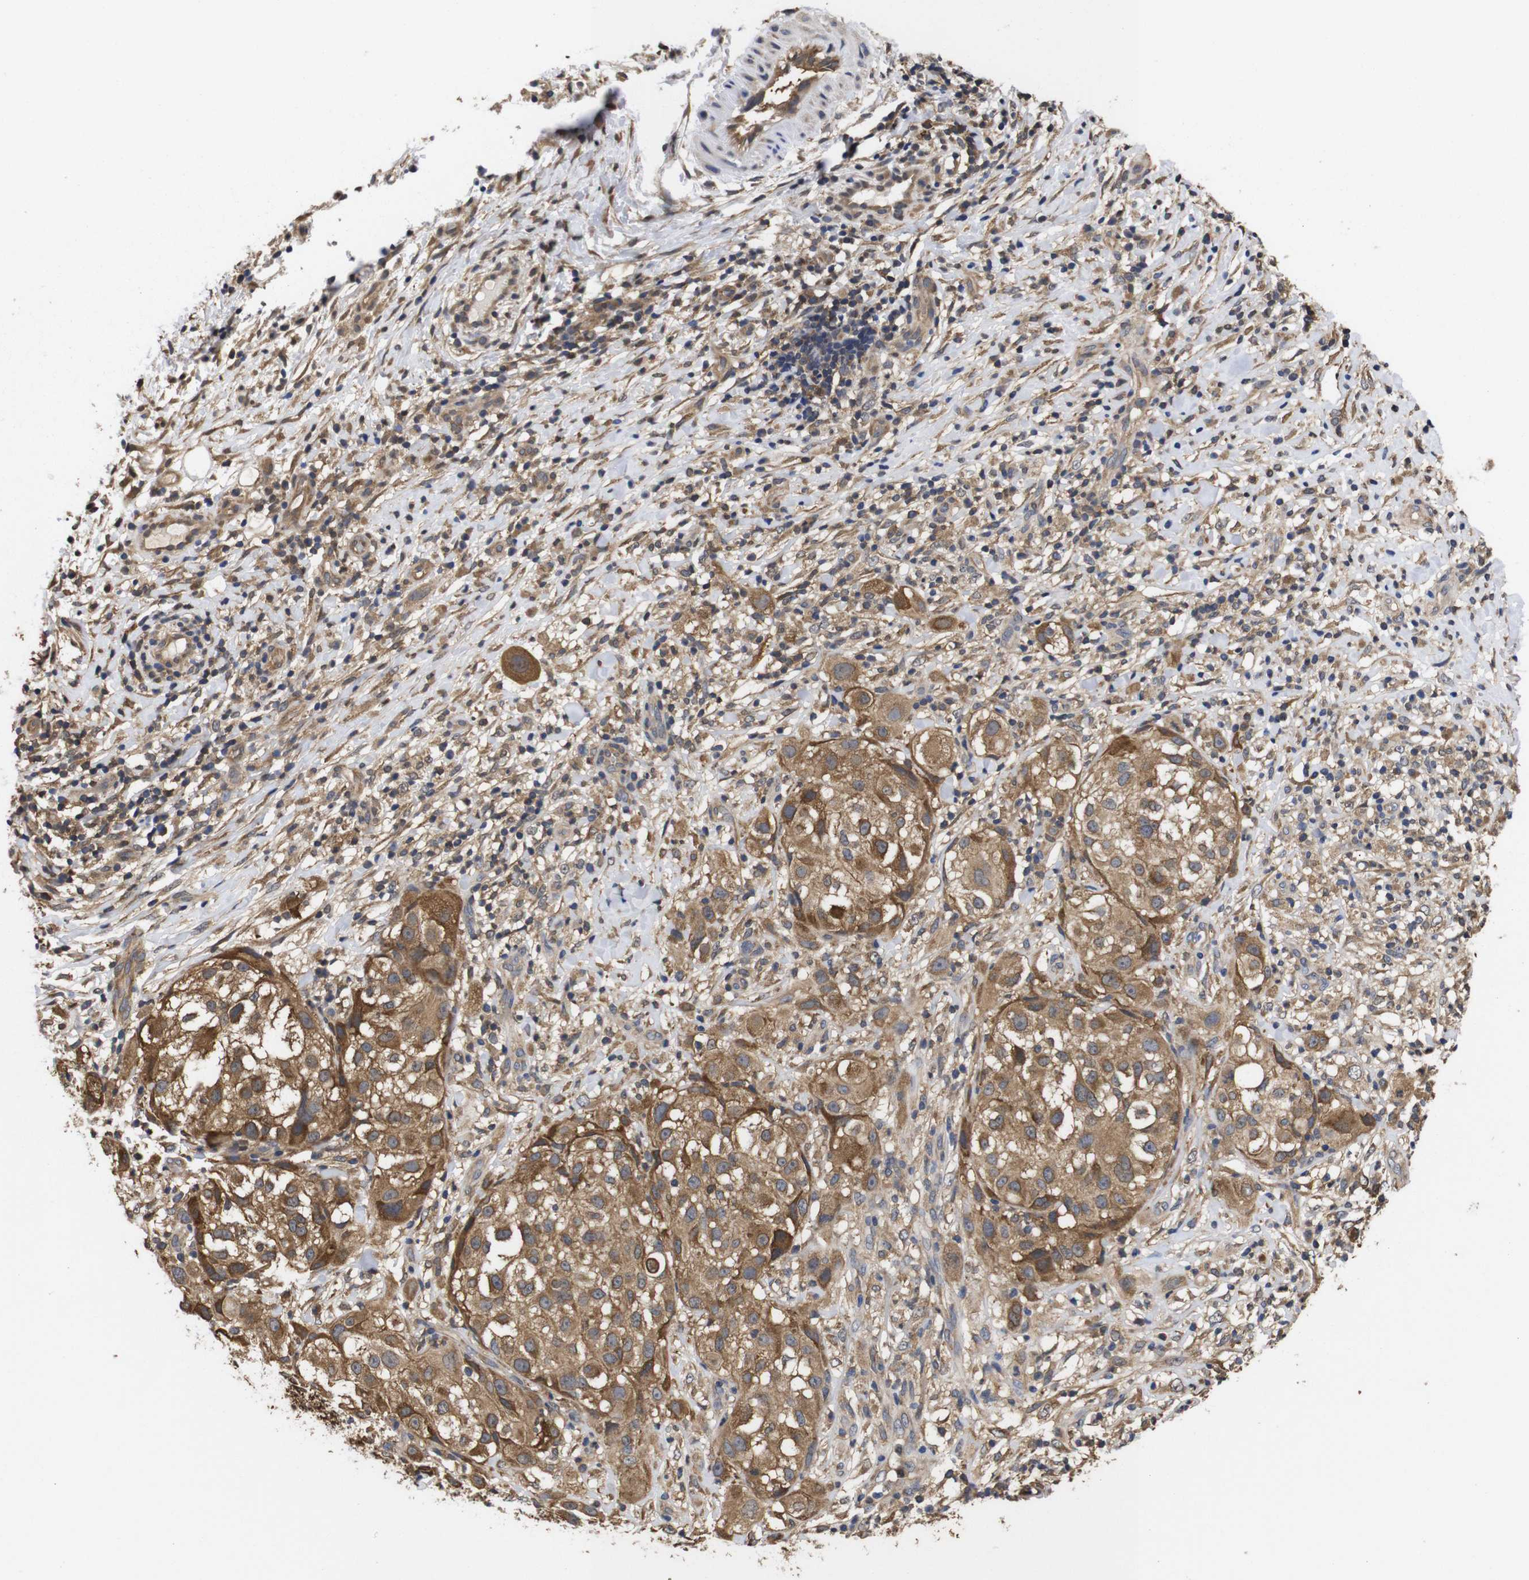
{"staining": {"intensity": "moderate", "quantity": ">75%", "location": "cytoplasmic/membranous"}, "tissue": "melanoma", "cell_type": "Tumor cells", "image_type": "cancer", "snomed": [{"axis": "morphology", "description": "Necrosis, NOS"}, {"axis": "morphology", "description": "Malignant melanoma, NOS"}, {"axis": "topography", "description": "Skin"}], "caption": "The photomicrograph exhibits immunohistochemical staining of melanoma. There is moderate cytoplasmic/membranous positivity is seen in about >75% of tumor cells.", "gene": "LRRCC1", "patient": {"sex": "female", "age": 87}}